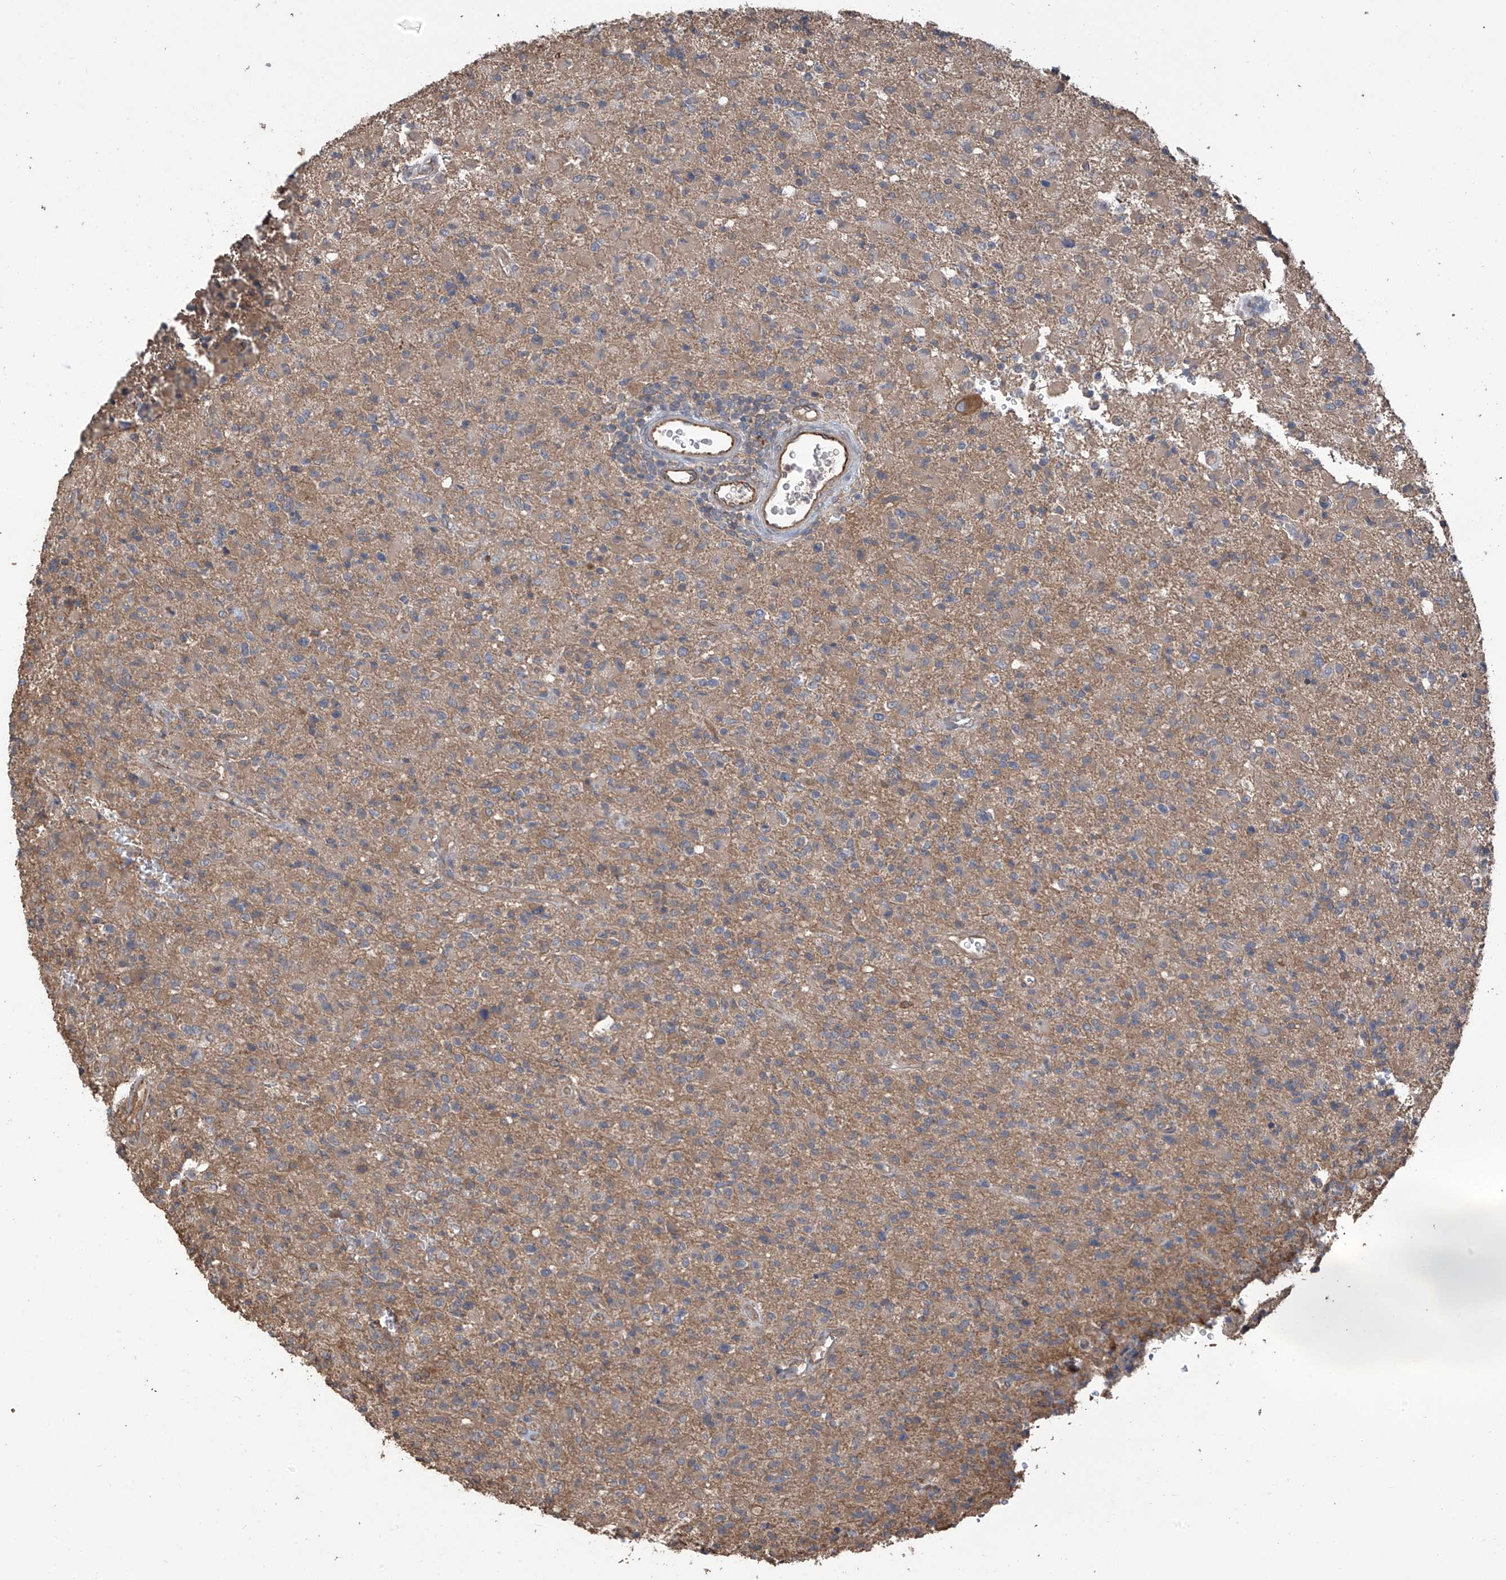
{"staining": {"intensity": "moderate", "quantity": "25%-75%", "location": "cytoplasmic/membranous"}, "tissue": "glioma", "cell_type": "Tumor cells", "image_type": "cancer", "snomed": [{"axis": "morphology", "description": "Glioma, malignant, High grade"}, {"axis": "topography", "description": "Brain"}], "caption": "Immunohistochemistry micrograph of human glioma stained for a protein (brown), which shows medium levels of moderate cytoplasmic/membranous expression in about 25%-75% of tumor cells.", "gene": "AGBL5", "patient": {"sex": "female", "age": 57}}